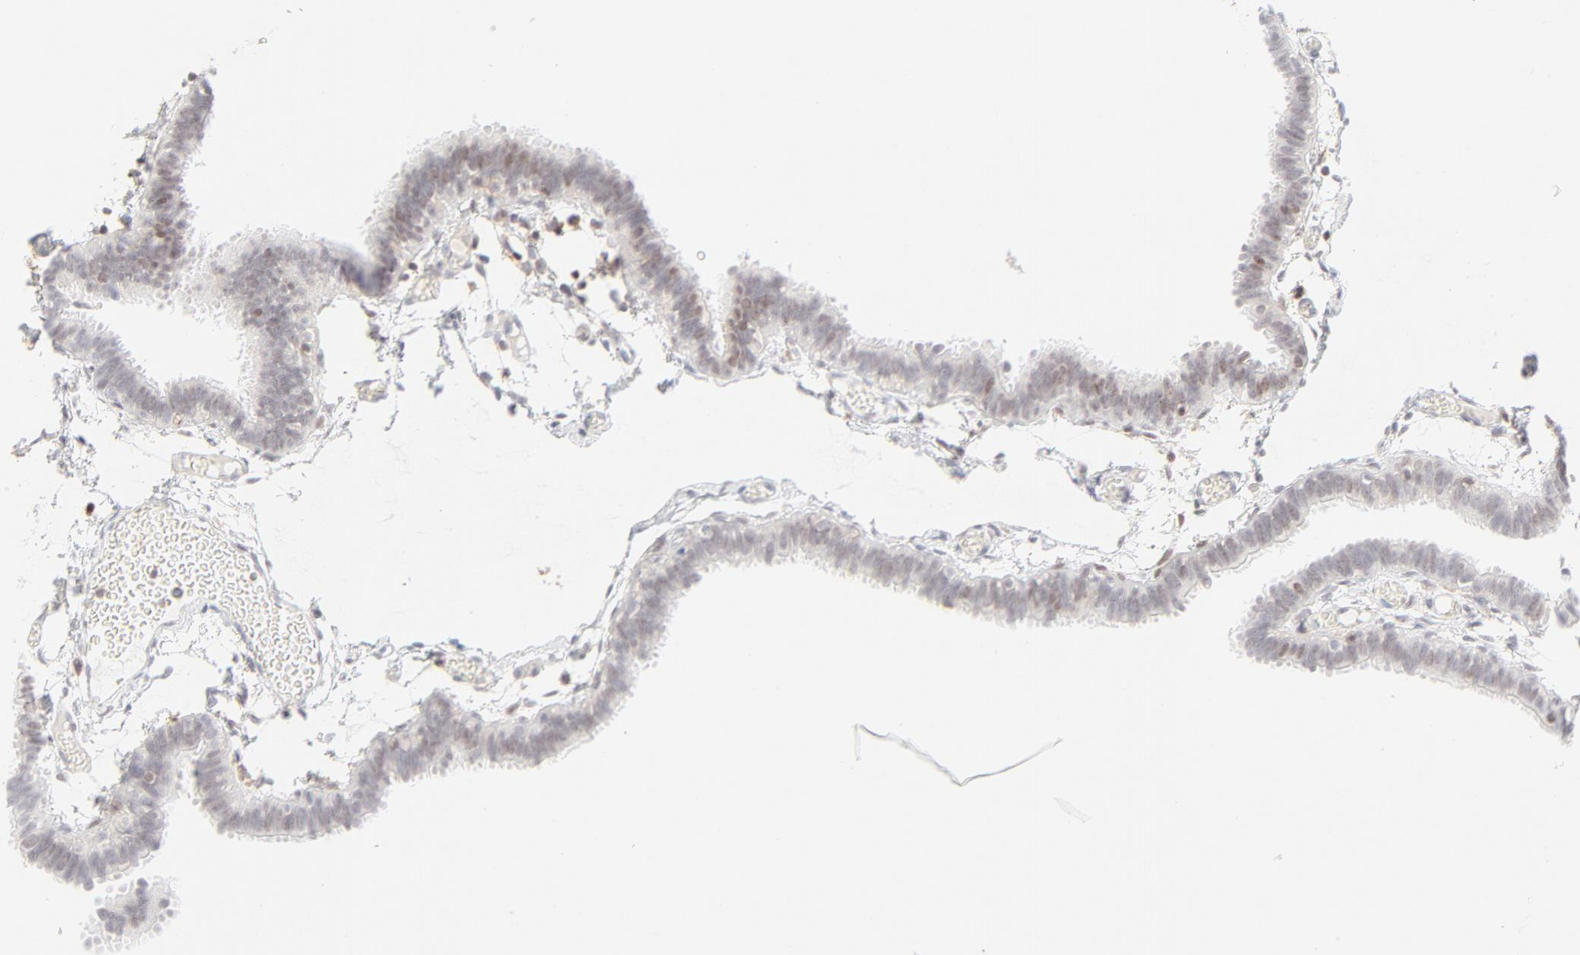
{"staining": {"intensity": "weak", "quantity": "25%-75%", "location": "nuclear"}, "tissue": "fallopian tube", "cell_type": "Glandular cells", "image_type": "normal", "snomed": [{"axis": "morphology", "description": "Normal tissue, NOS"}, {"axis": "topography", "description": "Fallopian tube"}], "caption": "Human fallopian tube stained with a brown dye exhibits weak nuclear positive expression in about 25%-75% of glandular cells.", "gene": "PRKCB", "patient": {"sex": "female", "age": 29}}